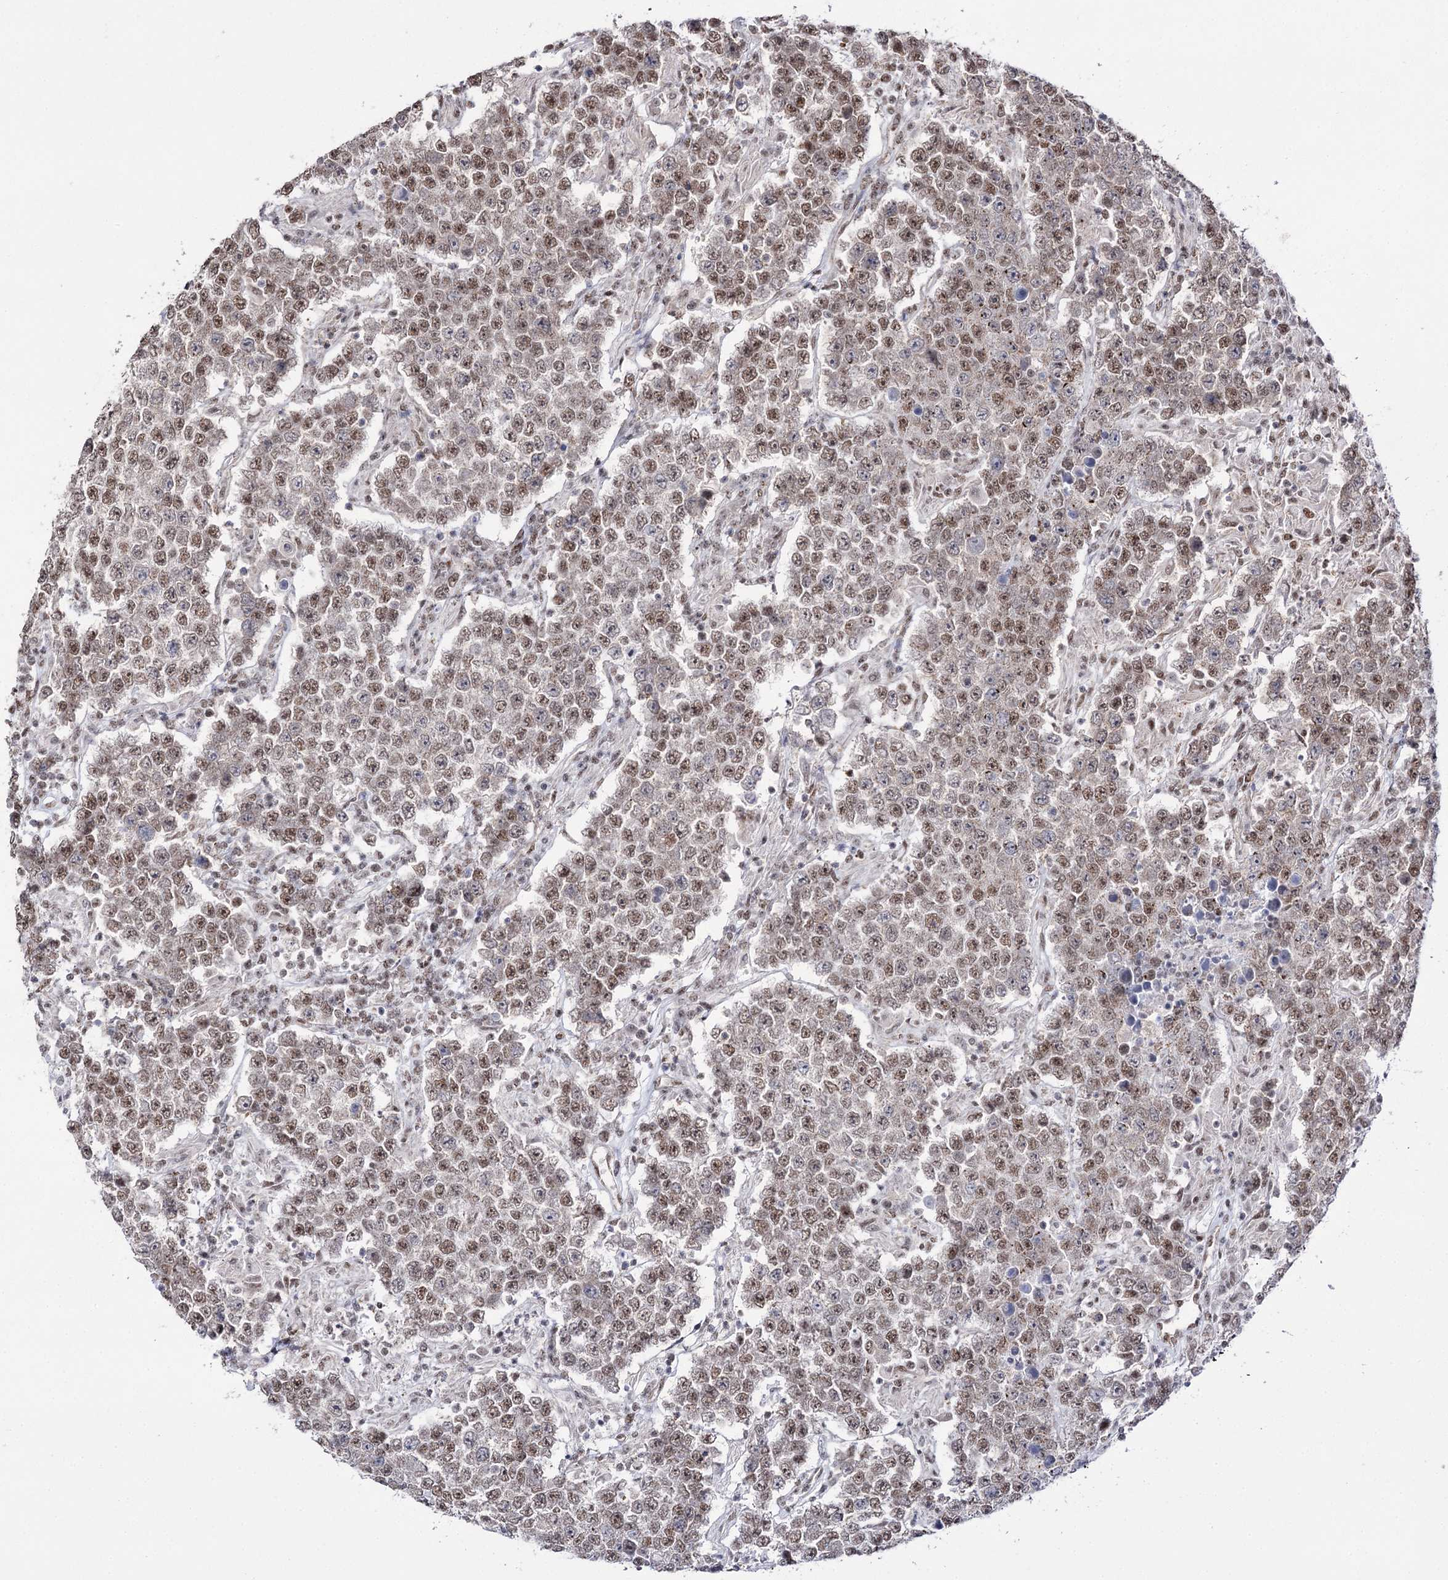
{"staining": {"intensity": "moderate", "quantity": ">75%", "location": "nuclear"}, "tissue": "testis cancer", "cell_type": "Tumor cells", "image_type": "cancer", "snomed": [{"axis": "morphology", "description": "Normal tissue, NOS"}, {"axis": "morphology", "description": "Urothelial carcinoma, High grade"}, {"axis": "morphology", "description": "Seminoma, NOS"}, {"axis": "morphology", "description": "Carcinoma, Embryonal, NOS"}, {"axis": "topography", "description": "Urinary bladder"}, {"axis": "topography", "description": "Testis"}], "caption": "The immunohistochemical stain labels moderate nuclear expression in tumor cells of testis seminoma tissue. (DAB IHC with brightfield microscopy, high magnification).", "gene": "VGLL4", "patient": {"sex": "male", "age": 41}}